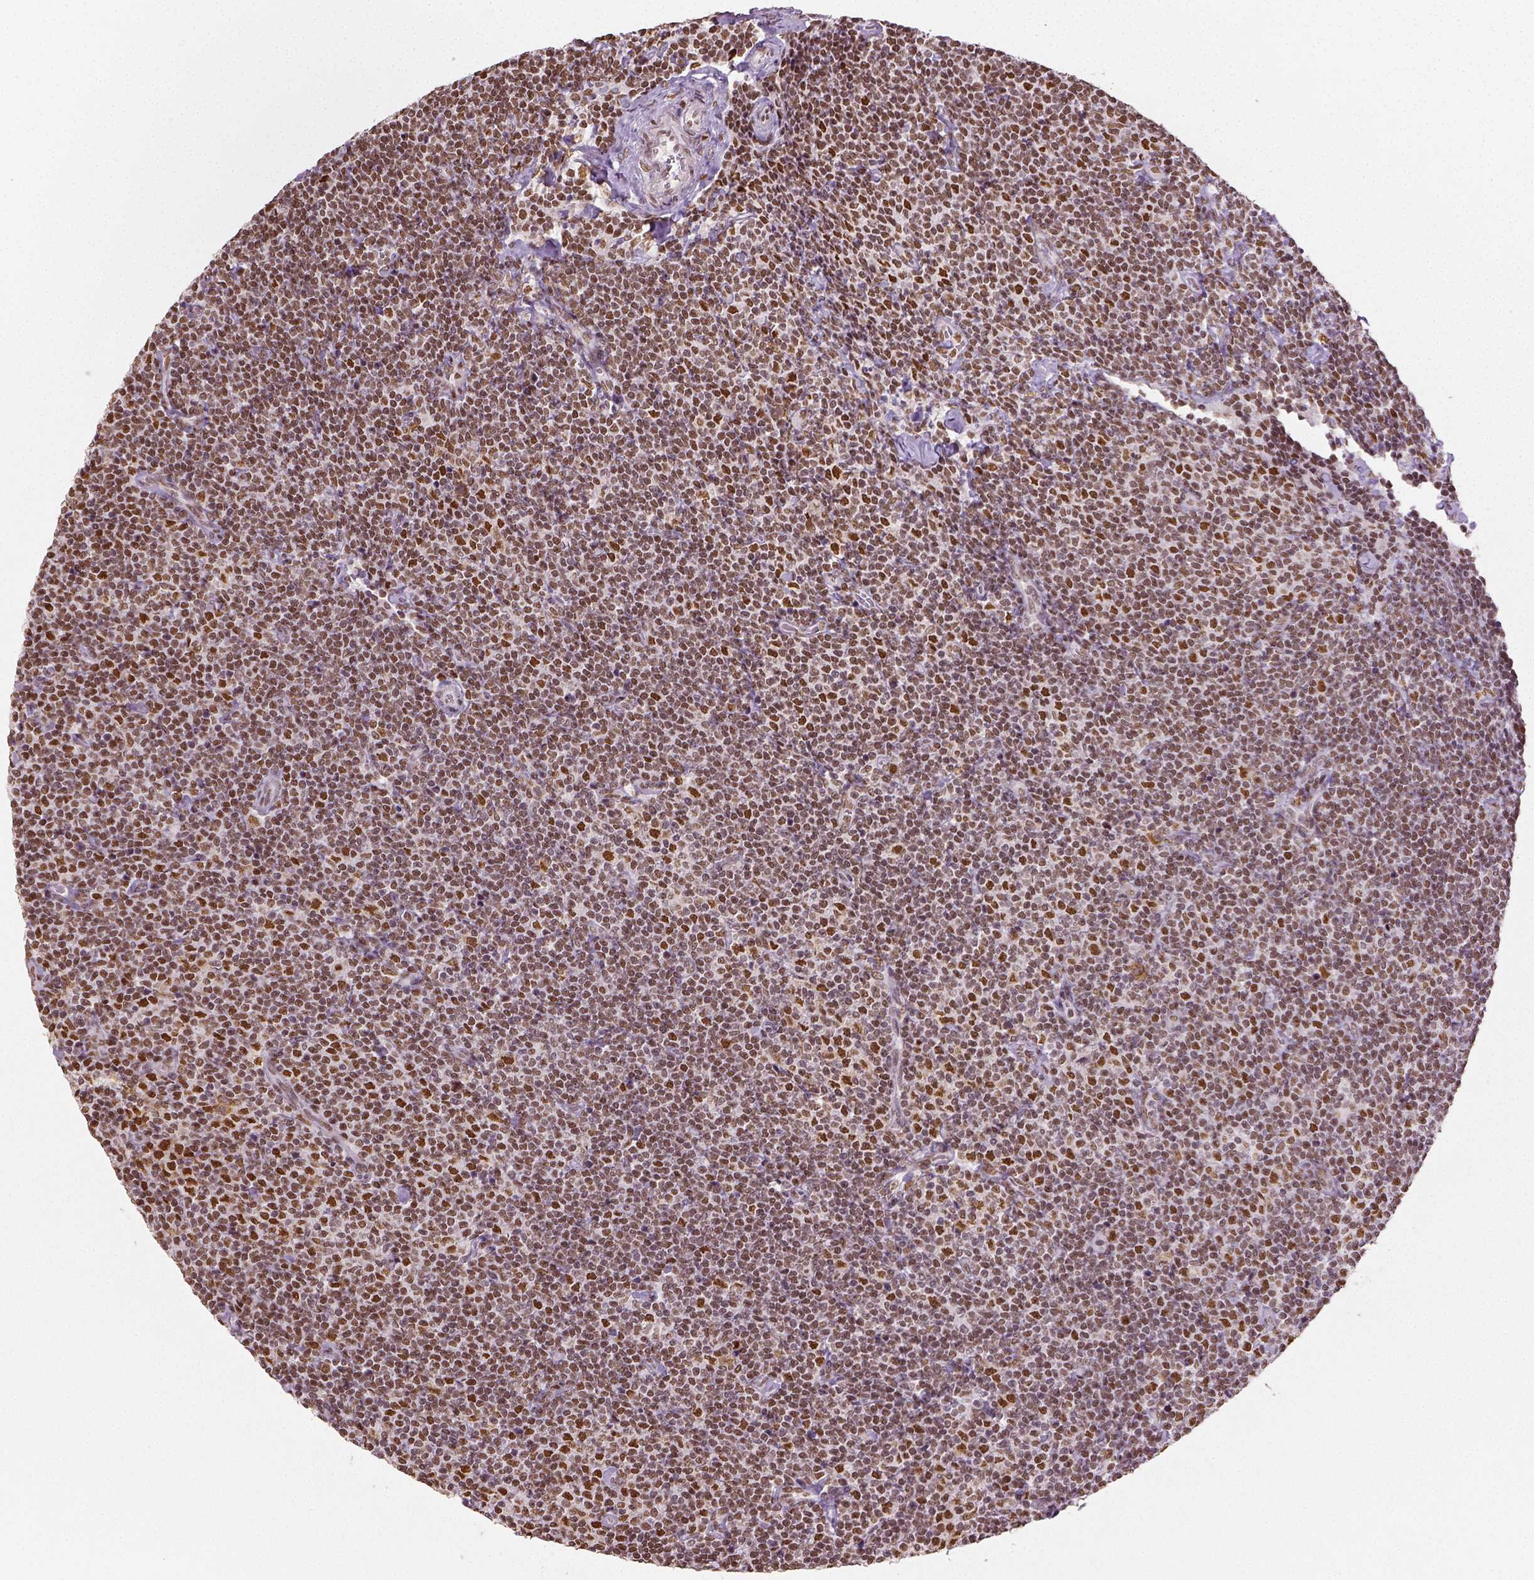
{"staining": {"intensity": "moderate", "quantity": ">75%", "location": "nuclear"}, "tissue": "lymphoma", "cell_type": "Tumor cells", "image_type": "cancer", "snomed": [{"axis": "morphology", "description": "Malignant lymphoma, non-Hodgkin's type, Low grade"}, {"axis": "topography", "description": "Lymph node"}], "caption": "Immunohistochemical staining of human low-grade malignant lymphoma, non-Hodgkin's type shows medium levels of moderate nuclear expression in about >75% of tumor cells.", "gene": "FANCE", "patient": {"sex": "male", "age": 81}}